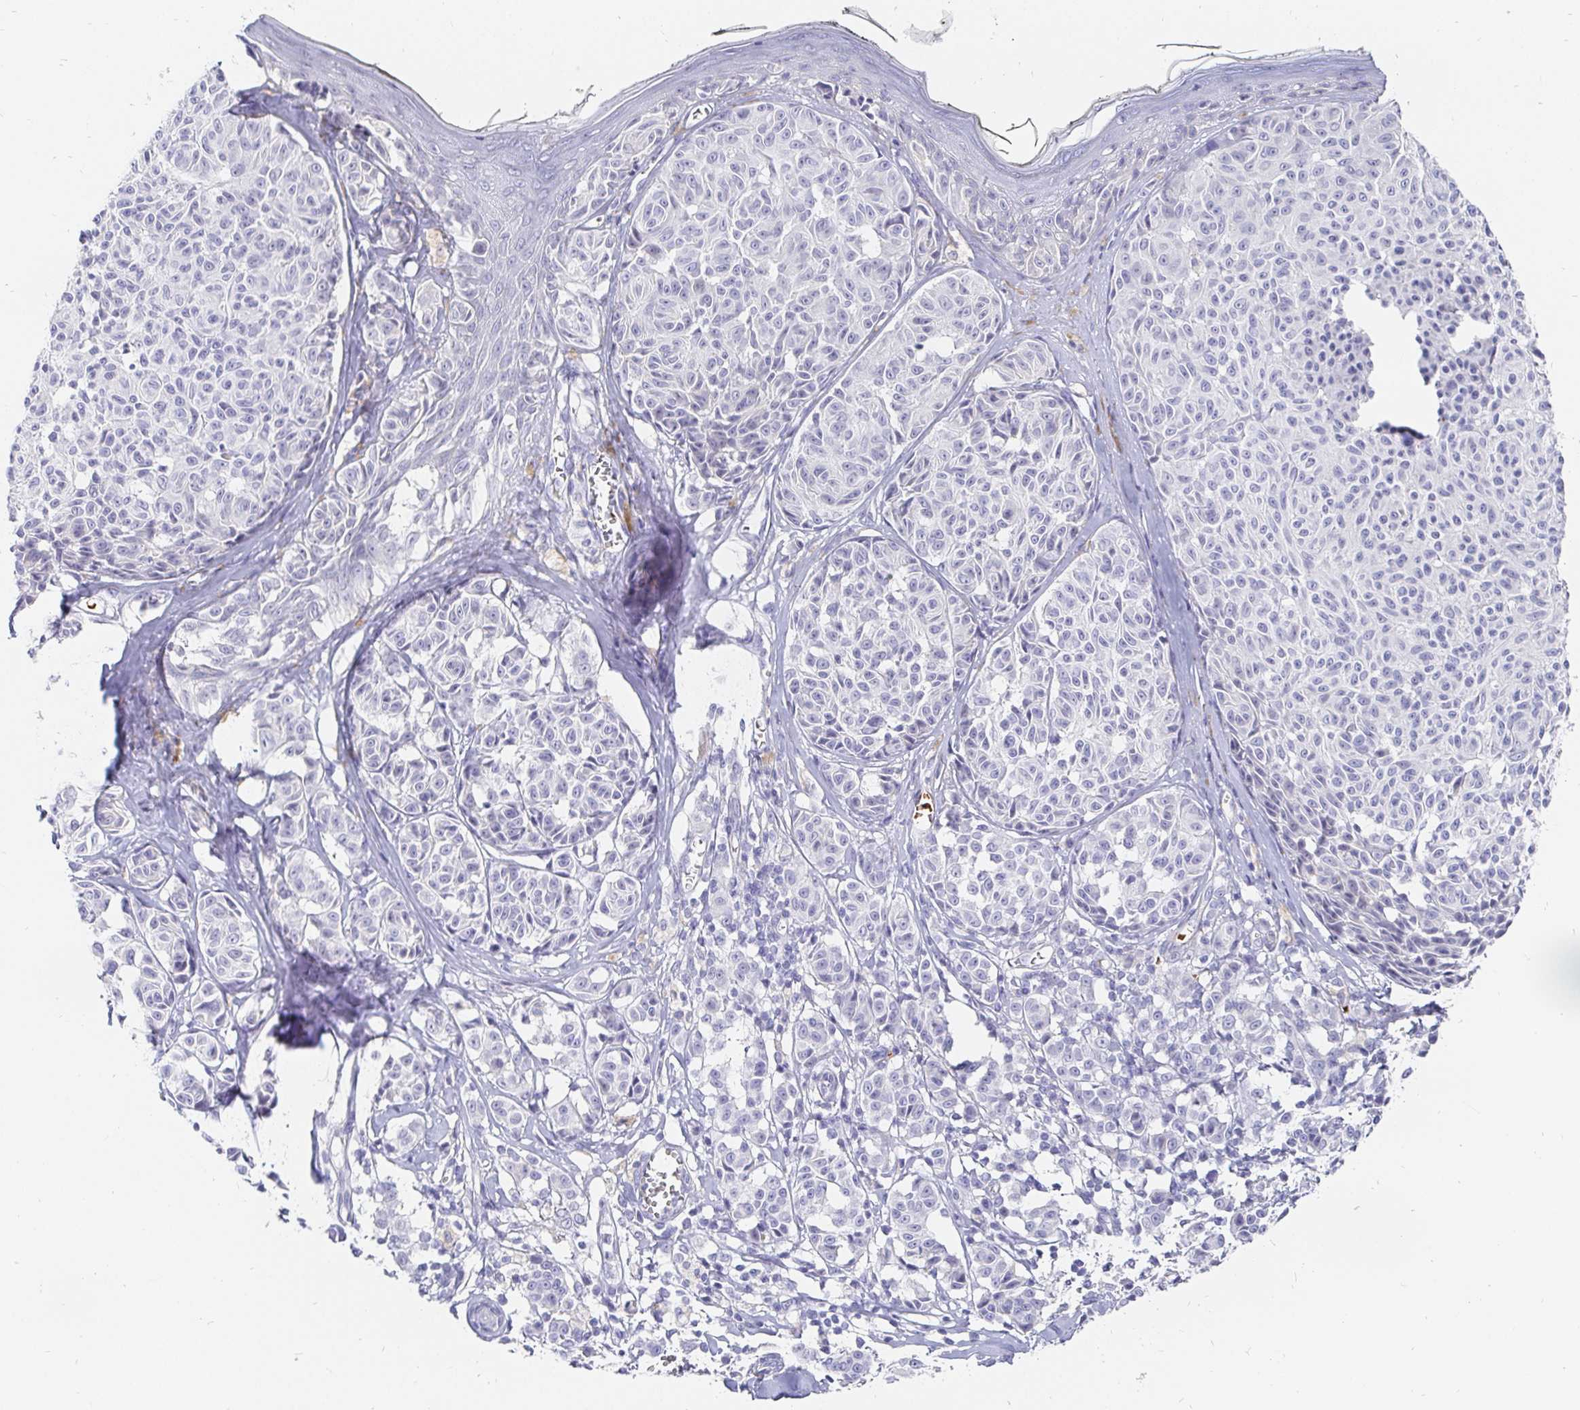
{"staining": {"intensity": "negative", "quantity": "none", "location": "none"}, "tissue": "melanoma", "cell_type": "Tumor cells", "image_type": "cancer", "snomed": [{"axis": "morphology", "description": "Malignant melanoma, NOS"}, {"axis": "topography", "description": "Skin"}], "caption": "A micrograph of human malignant melanoma is negative for staining in tumor cells.", "gene": "FGF21", "patient": {"sex": "female", "age": 43}}